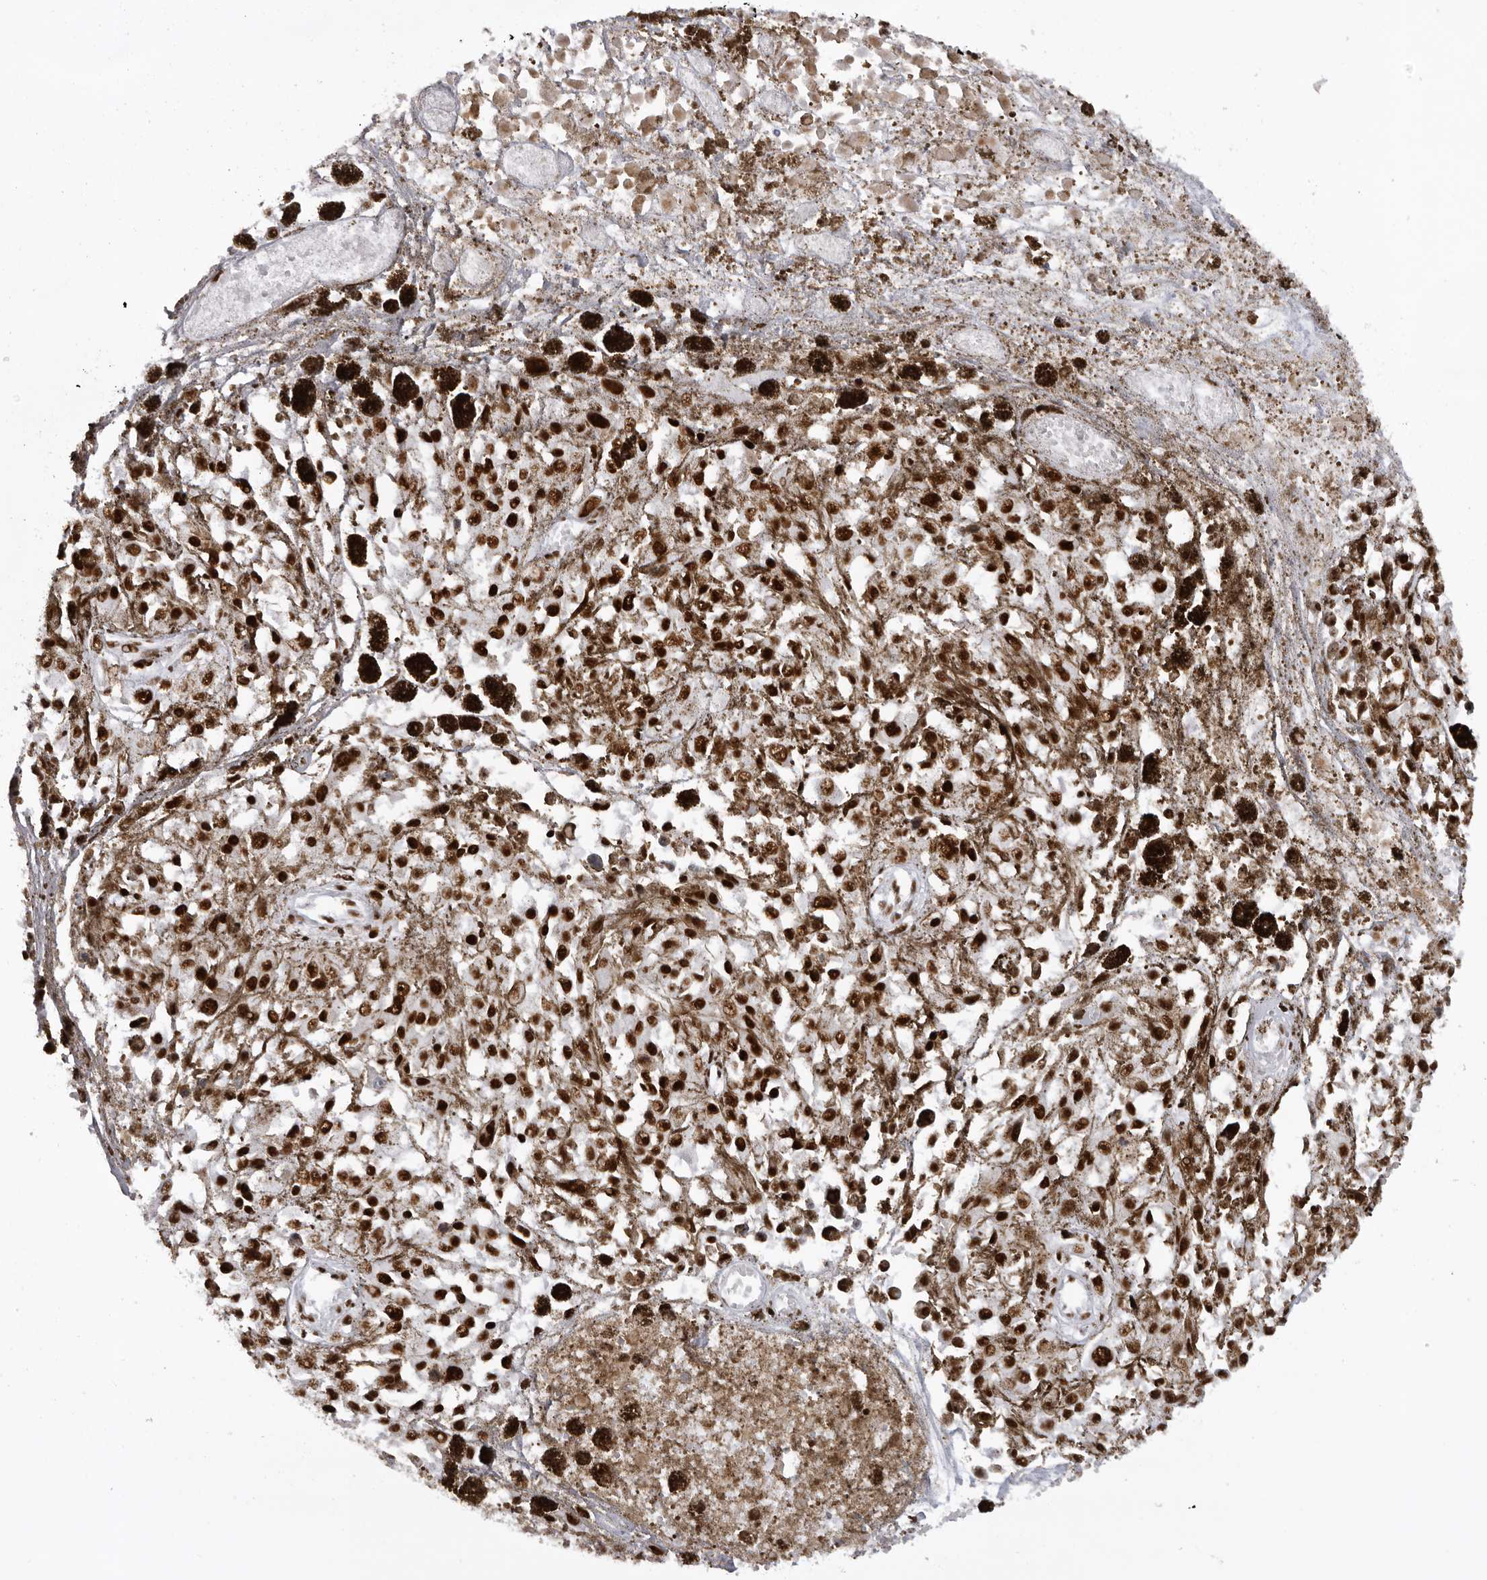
{"staining": {"intensity": "strong", "quantity": ">75%", "location": "nuclear"}, "tissue": "melanoma", "cell_type": "Tumor cells", "image_type": "cancer", "snomed": [{"axis": "morphology", "description": "Malignant melanoma, Metastatic site"}, {"axis": "topography", "description": "Lymph node"}], "caption": "IHC histopathology image of malignant melanoma (metastatic site) stained for a protein (brown), which reveals high levels of strong nuclear expression in approximately >75% of tumor cells.", "gene": "DHX9", "patient": {"sex": "male", "age": 59}}